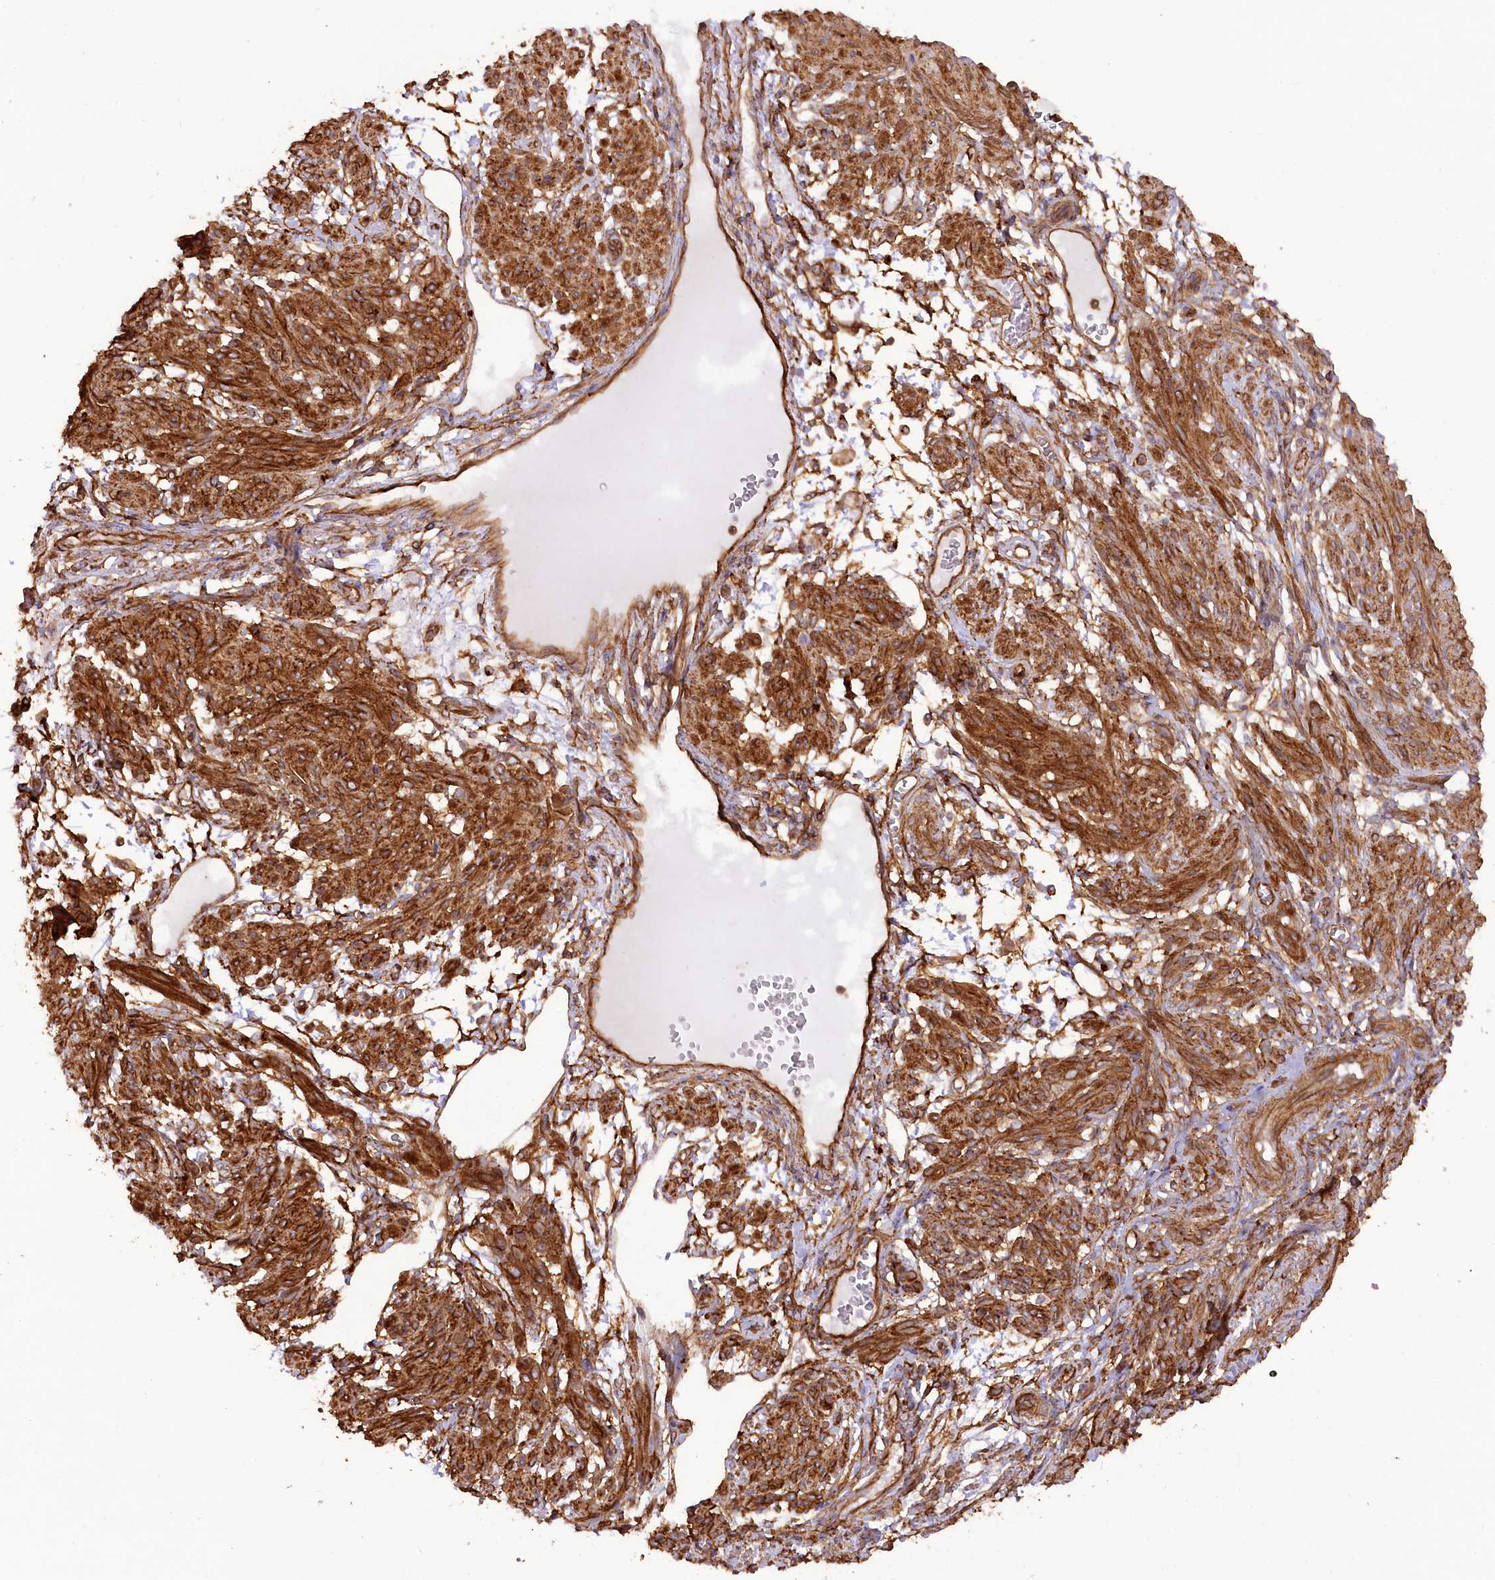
{"staining": {"intensity": "strong", "quantity": ">75%", "location": "cytoplasmic/membranous"}, "tissue": "smooth muscle", "cell_type": "Smooth muscle cells", "image_type": "normal", "snomed": [{"axis": "morphology", "description": "Normal tissue, NOS"}, {"axis": "topography", "description": "Smooth muscle"}], "caption": "Protein expression analysis of unremarkable human smooth muscle reveals strong cytoplasmic/membranous staining in approximately >75% of smooth muscle cells.", "gene": "SYNPO2", "patient": {"sex": "female", "age": 39}}